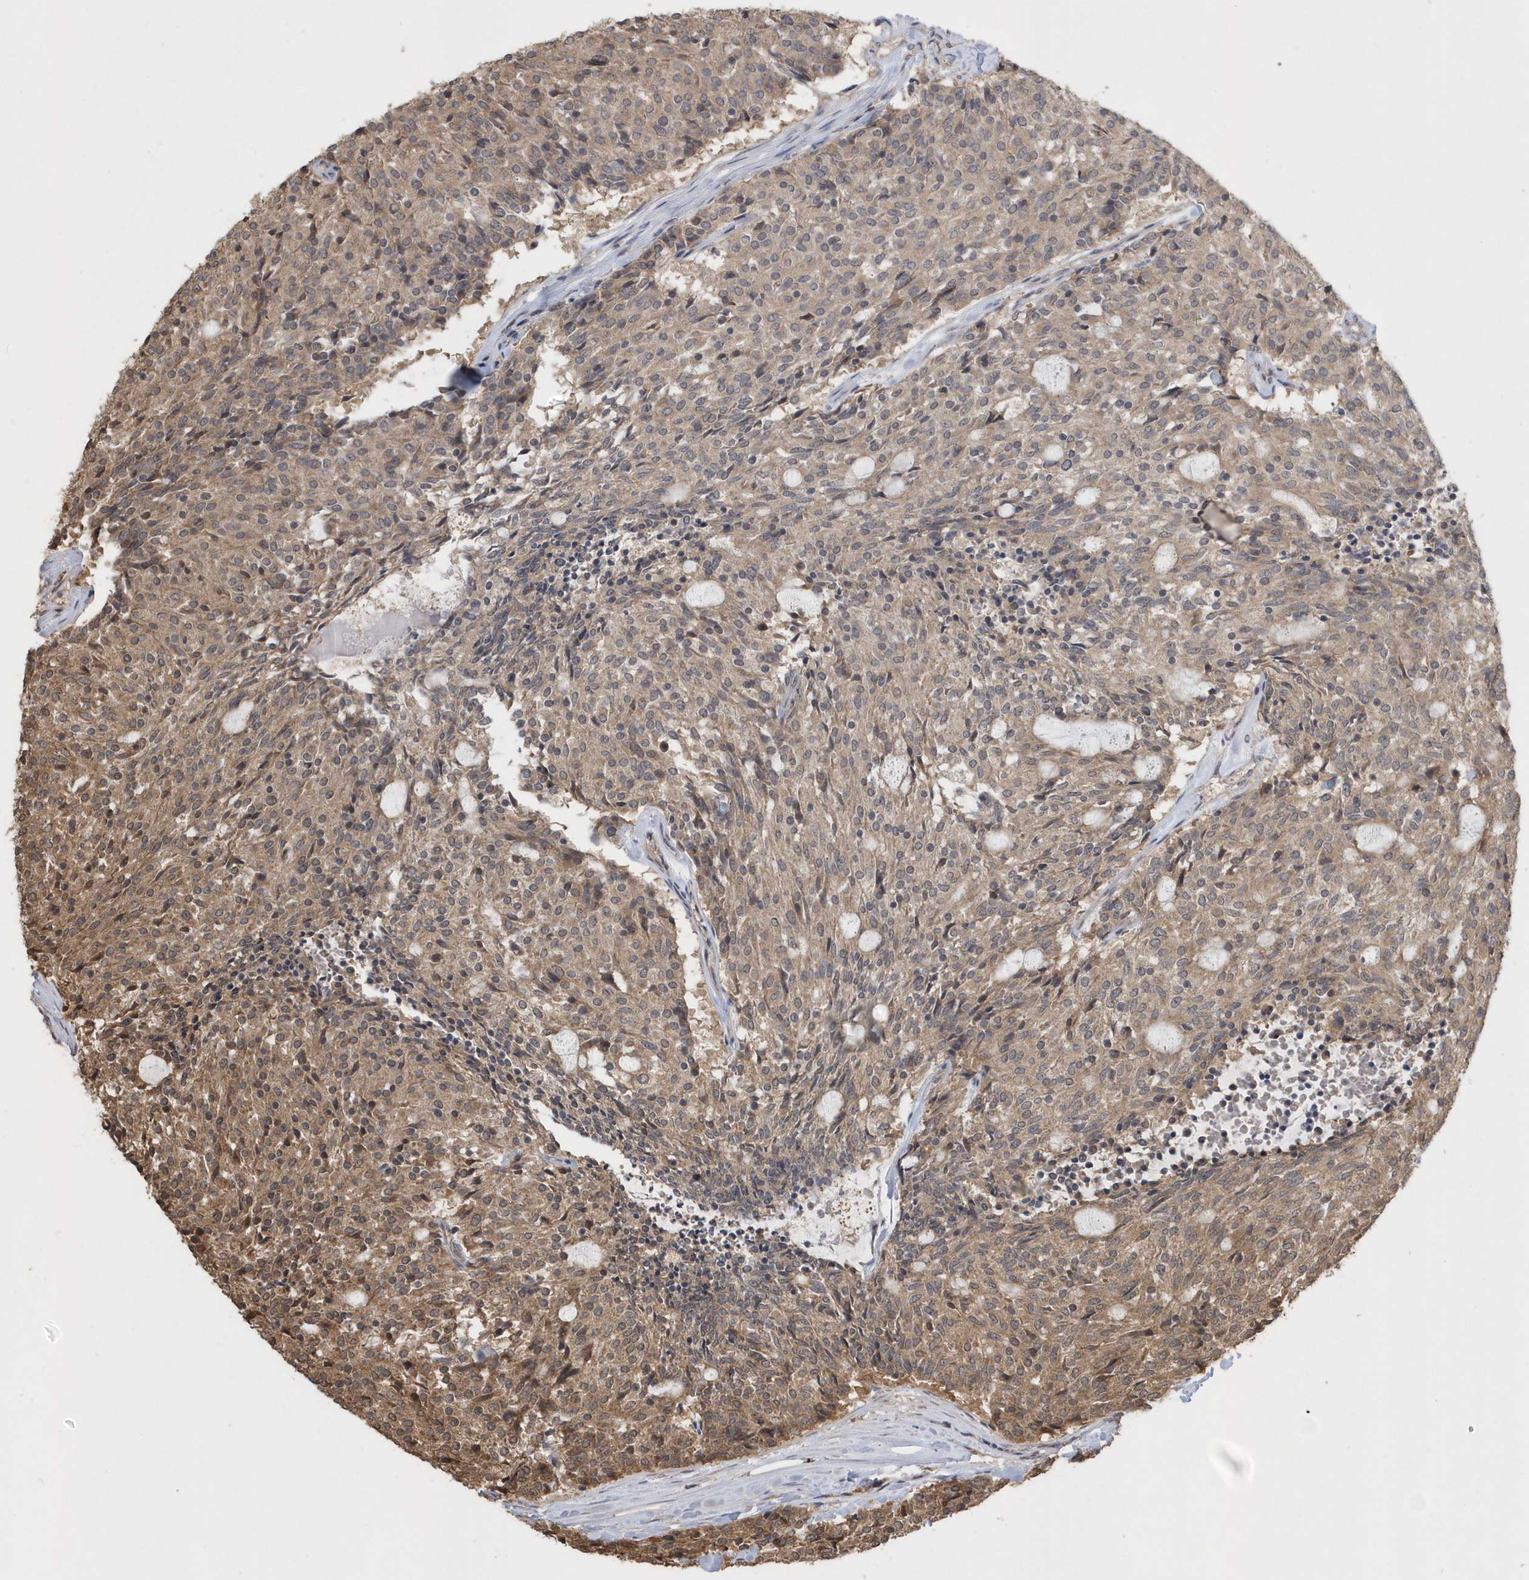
{"staining": {"intensity": "moderate", "quantity": "25%-75%", "location": "cytoplasmic/membranous"}, "tissue": "carcinoid", "cell_type": "Tumor cells", "image_type": "cancer", "snomed": [{"axis": "morphology", "description": "Carcinoid, malignant, NOS"}, {"axis": "topography", "description": "Pancreas"}], "caption": "A micrograph of human carcinoid stained for a protein exhibits moderate cytoplasmic/membranous brown staining in tumor cells.", "gene": "WASHC5", "patient": {"sex": "female", "age": 54}}